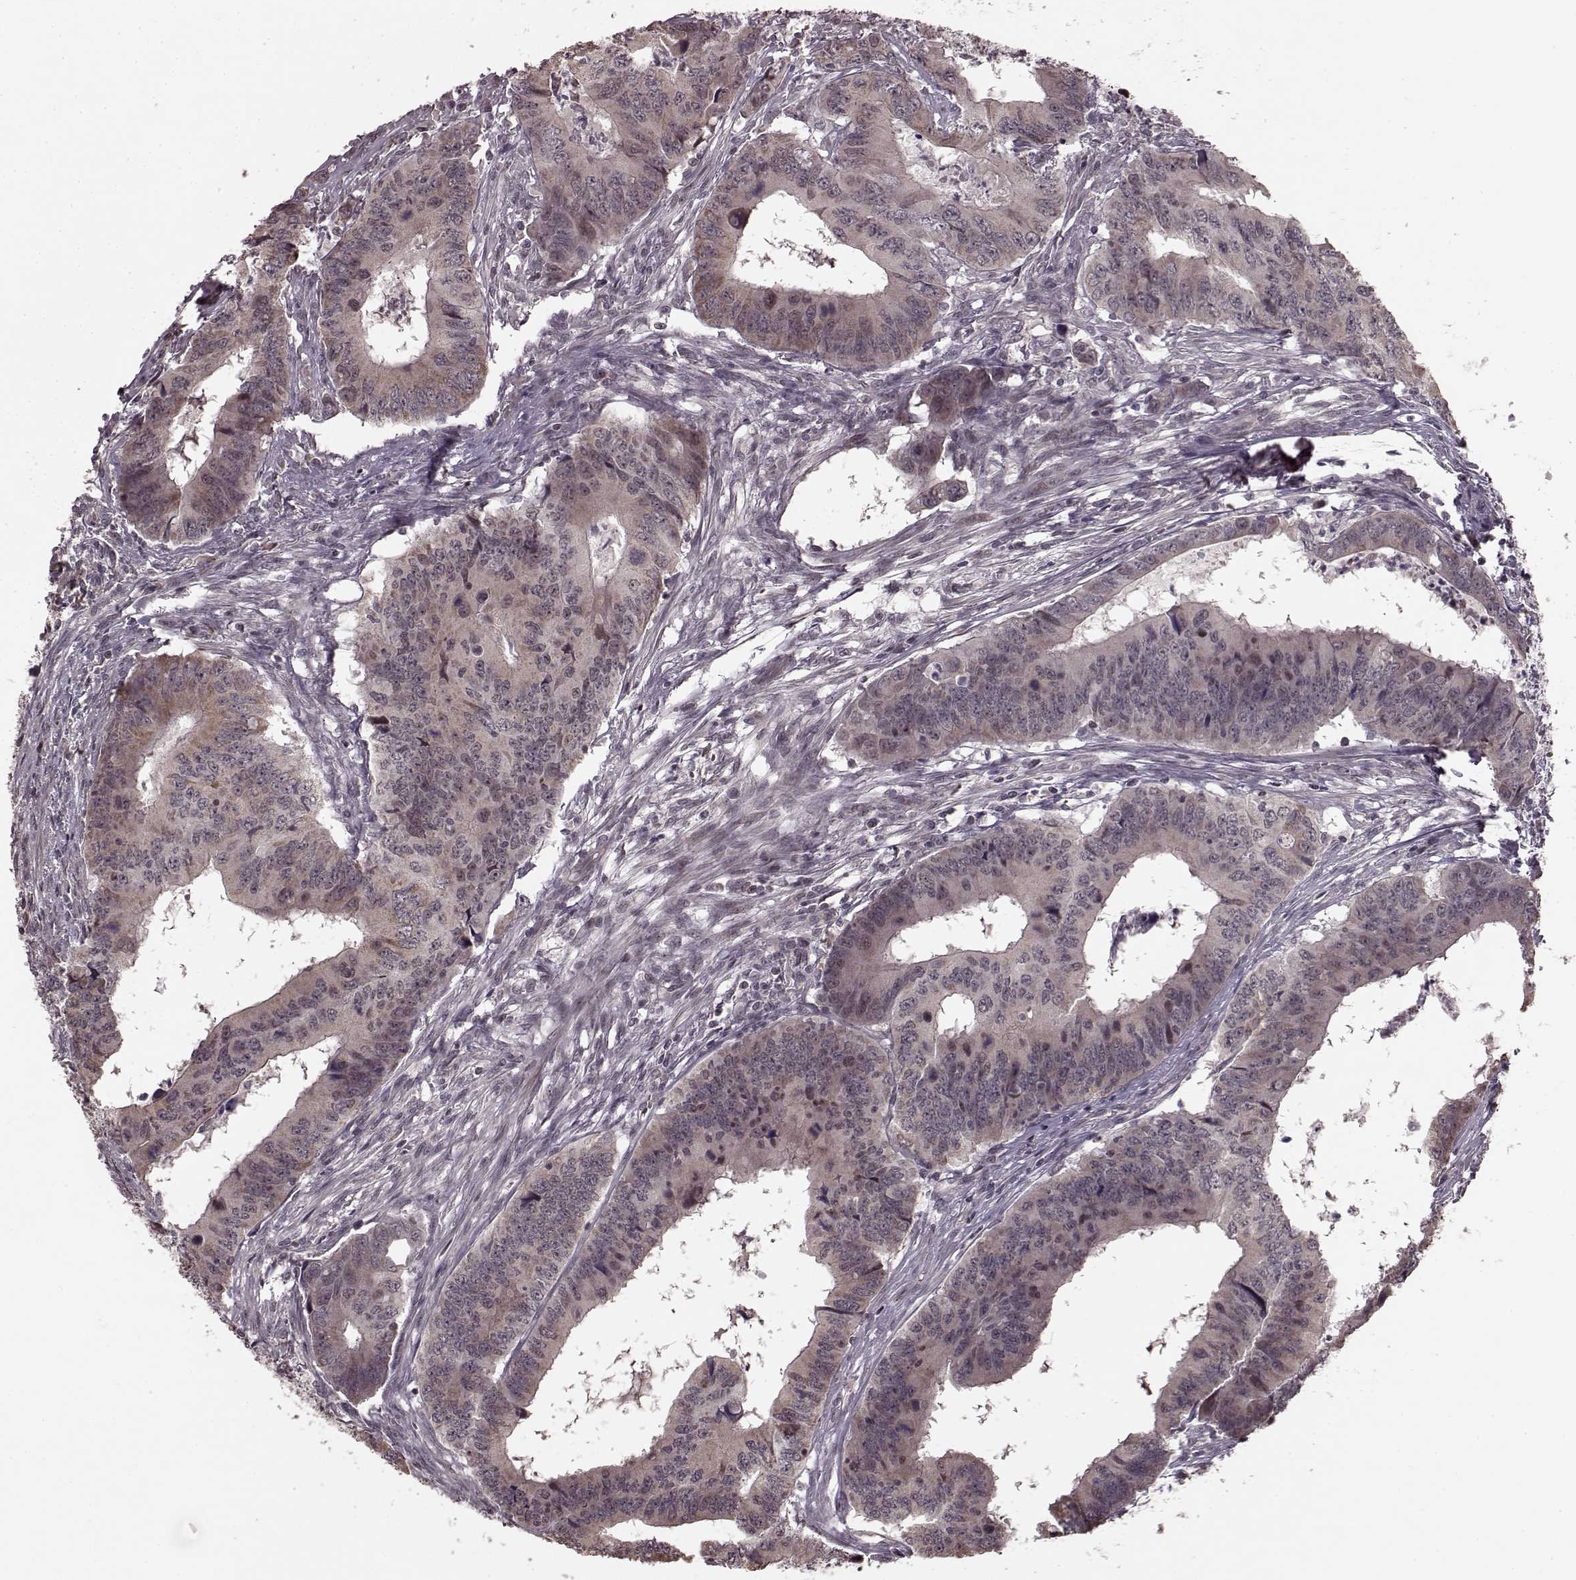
{"staining": {"intensity": "weak", "quantity": "25%-75%", "location": "cytoplasmic/membranous"}, "tissue": "colorectal cancer", "cell_type": "Tumor cells", "image_type": "cancer", "snomed": [{"axis": "morphology", "description": "Adenocarcinoma, NOS"}, {"axis": "topography", "description": "Colon"}], "caption": "This image displays IHC staining of human adenocarcinoma (colorectal), with low weak cytoplasmic/membranous expression in about 25%-75% of tumor cells.", "gene": "PLCB4", "patient": {"sex": "male", "age": 53}}